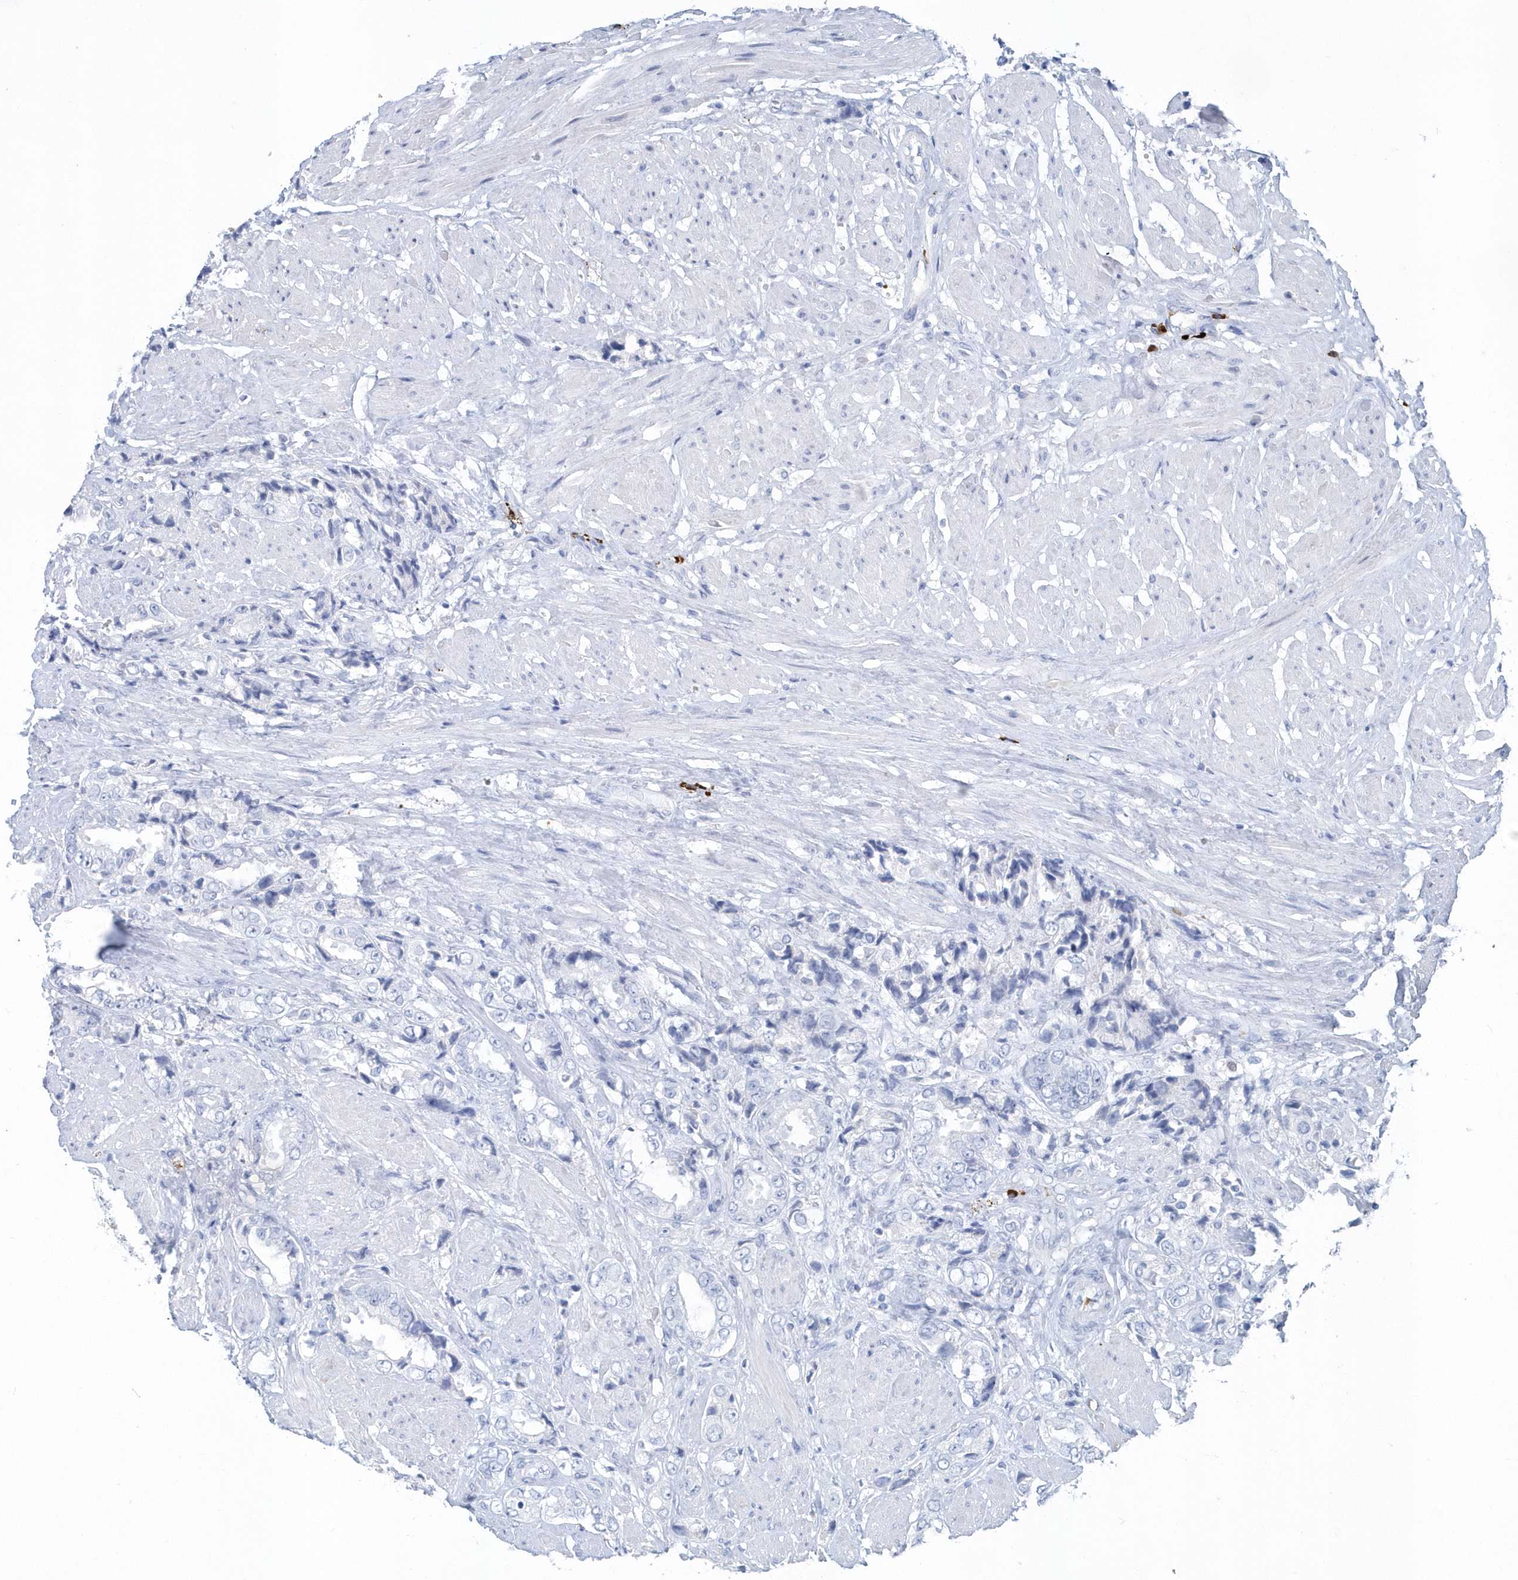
{"staining": {"intensity": "negative", "quantity": "none", "location": "none"}, "tissue": "prostate cancer", "cell_type": "Tumor cells", "image_type": "cancer", "snomed": [{"axis": "morphology", "description": "Adenocarcinoma, High grade"}, {"axis": "topography", "description": "Prostate"}], "caption": "Immunohistochemistry micrograph of prostate cancer (adenocarcinoma (high-grade)) stained for a protein (brown), which shows no expression in tumor cells.", "gene": "JCHAIN", "patient": {"sex": "male", "age": 61}}